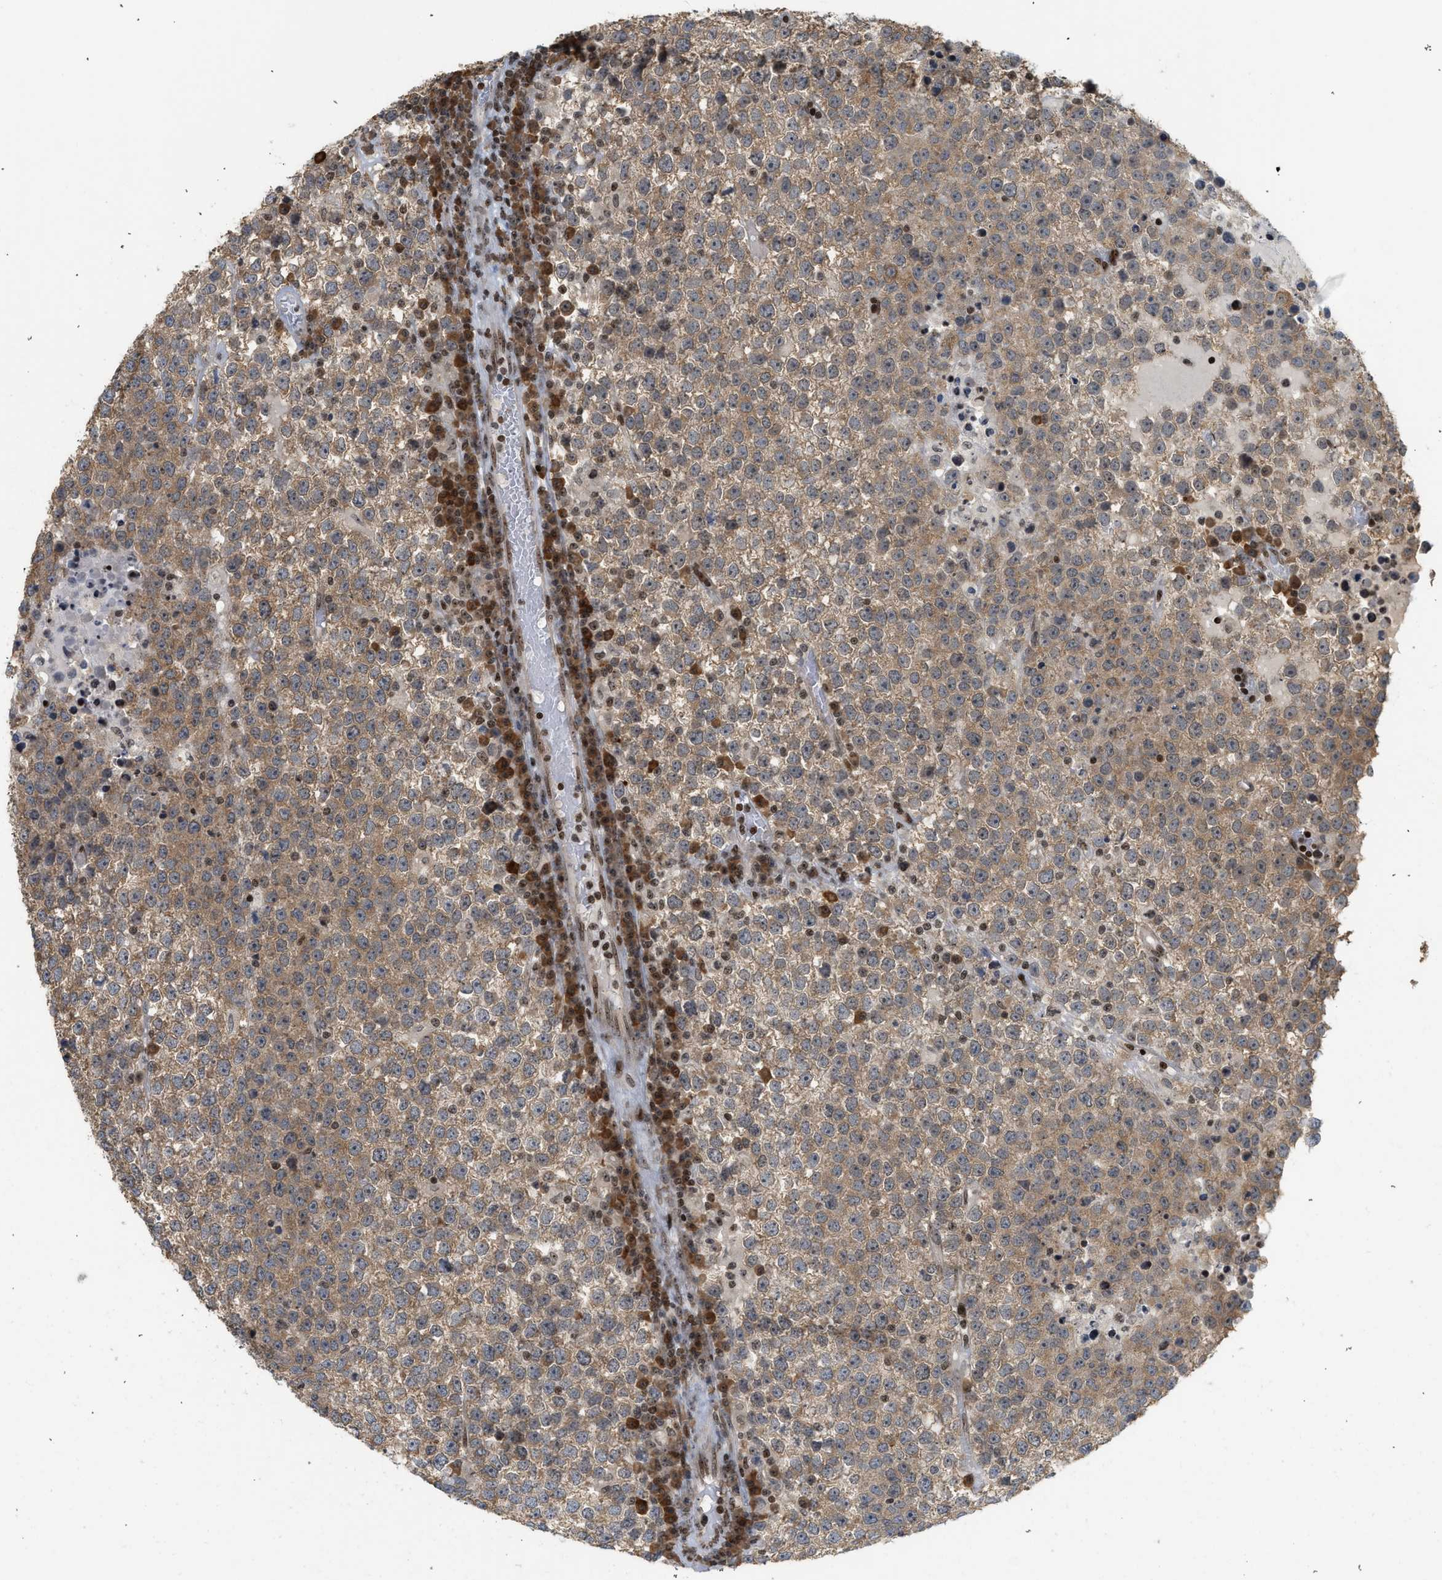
{"staining": {"intensity": "weak", "quantity": "25%-75%", "location": "cytoplasmic/membranous"}, "tissue": "testis cancer", "cell_type": "Tumor cells", "image_type": "cancer", "snomed": [{"axis": "morphology", "description": "Seminoma, NOS"}, {"axis": "topography", "description": "Testis"}], "caption": "This is an image of immunohistochemistry (IHC) staining of testis cancer (seminoma), which shows weak expression in the cytoplasmic/membranous of tumor cells.", "gene": "ZNF22", "patient": {"sex": "male", "age": 65}}